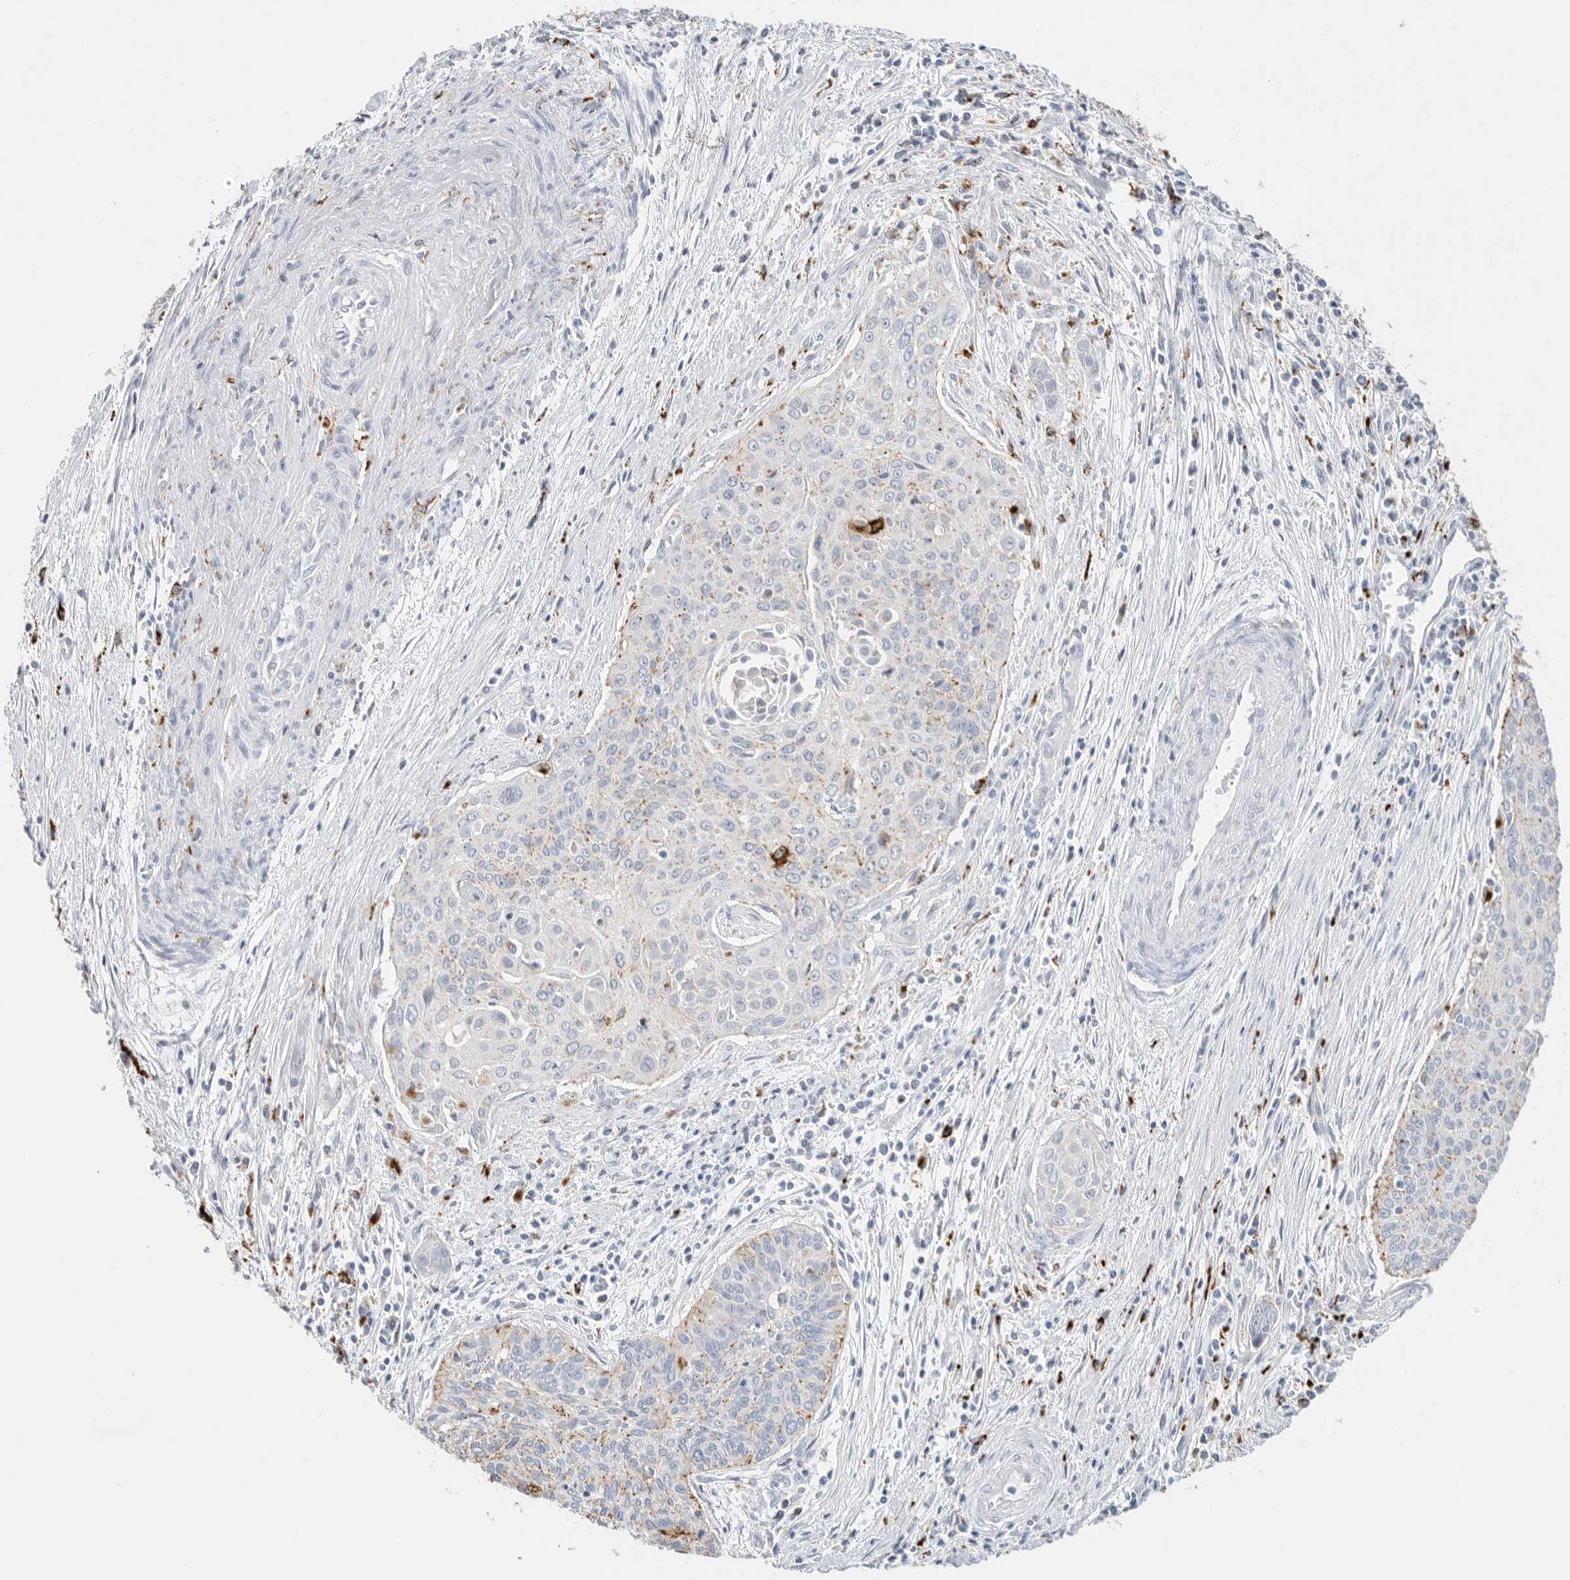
{"staining": {"intensity": "moderate", "quantity": "<25%", "location": "cytoplasmic/membranous"}, "tissue": "cervical cancer", "cell_type": "Tumor cells", "image_type": "cancer", "snomed": [{"axis": "morphology", "description": "Squamous cell carcinoma, NOS"}, {"axis": "topography", "description": "Cervix"}], "caption": "Cervical cancer tissue reveals moderate cytoplasmic/membranous staining in approximately <25% of tumor cells, visualized by immunohistochemistry.", "gene": "GGH", "patient": {"sex": "female", "age": 55}}